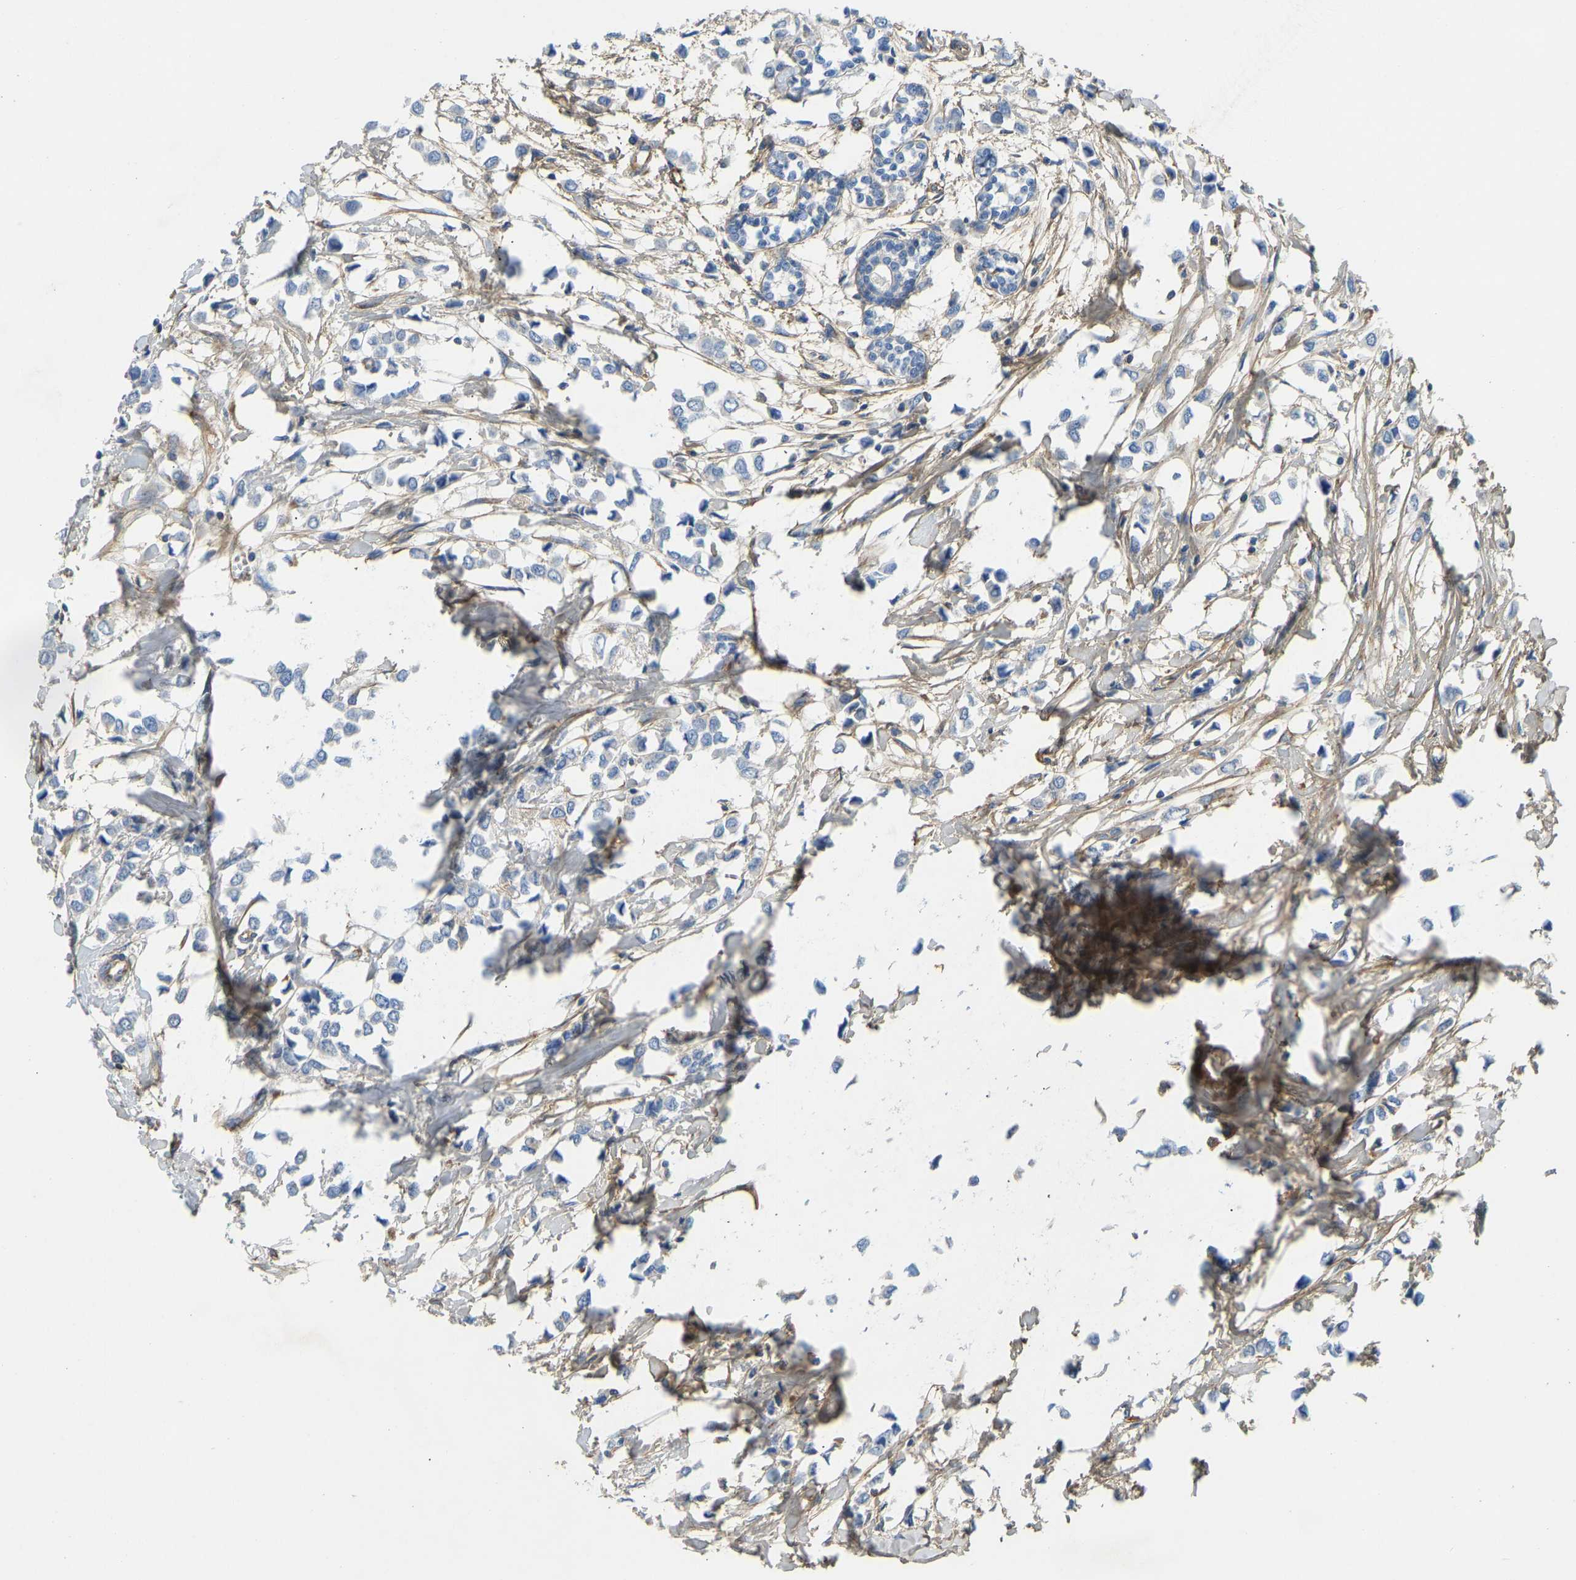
{"staining": {"intensity": "negative", "quantity": "none", "location": "none"}, "tissue": "breast cancer", "cell_type": "Tumor cells", "image_type": "cancer", "snomed": [{"axis": "morphology", "description": "Lobular carcinoma"}, {"axis": "topography", "description": "Breast"}], "caption": "This photomicrograph is of breast cancer (lobular carcinoma) stained with immunohistochemistry (IHC) to label a protein in brown with the nuclei are counter-stained blue. There is no expression in tumor cells.", "gene": "TECTA", "patient": {"sex": "female", "age": 51}}